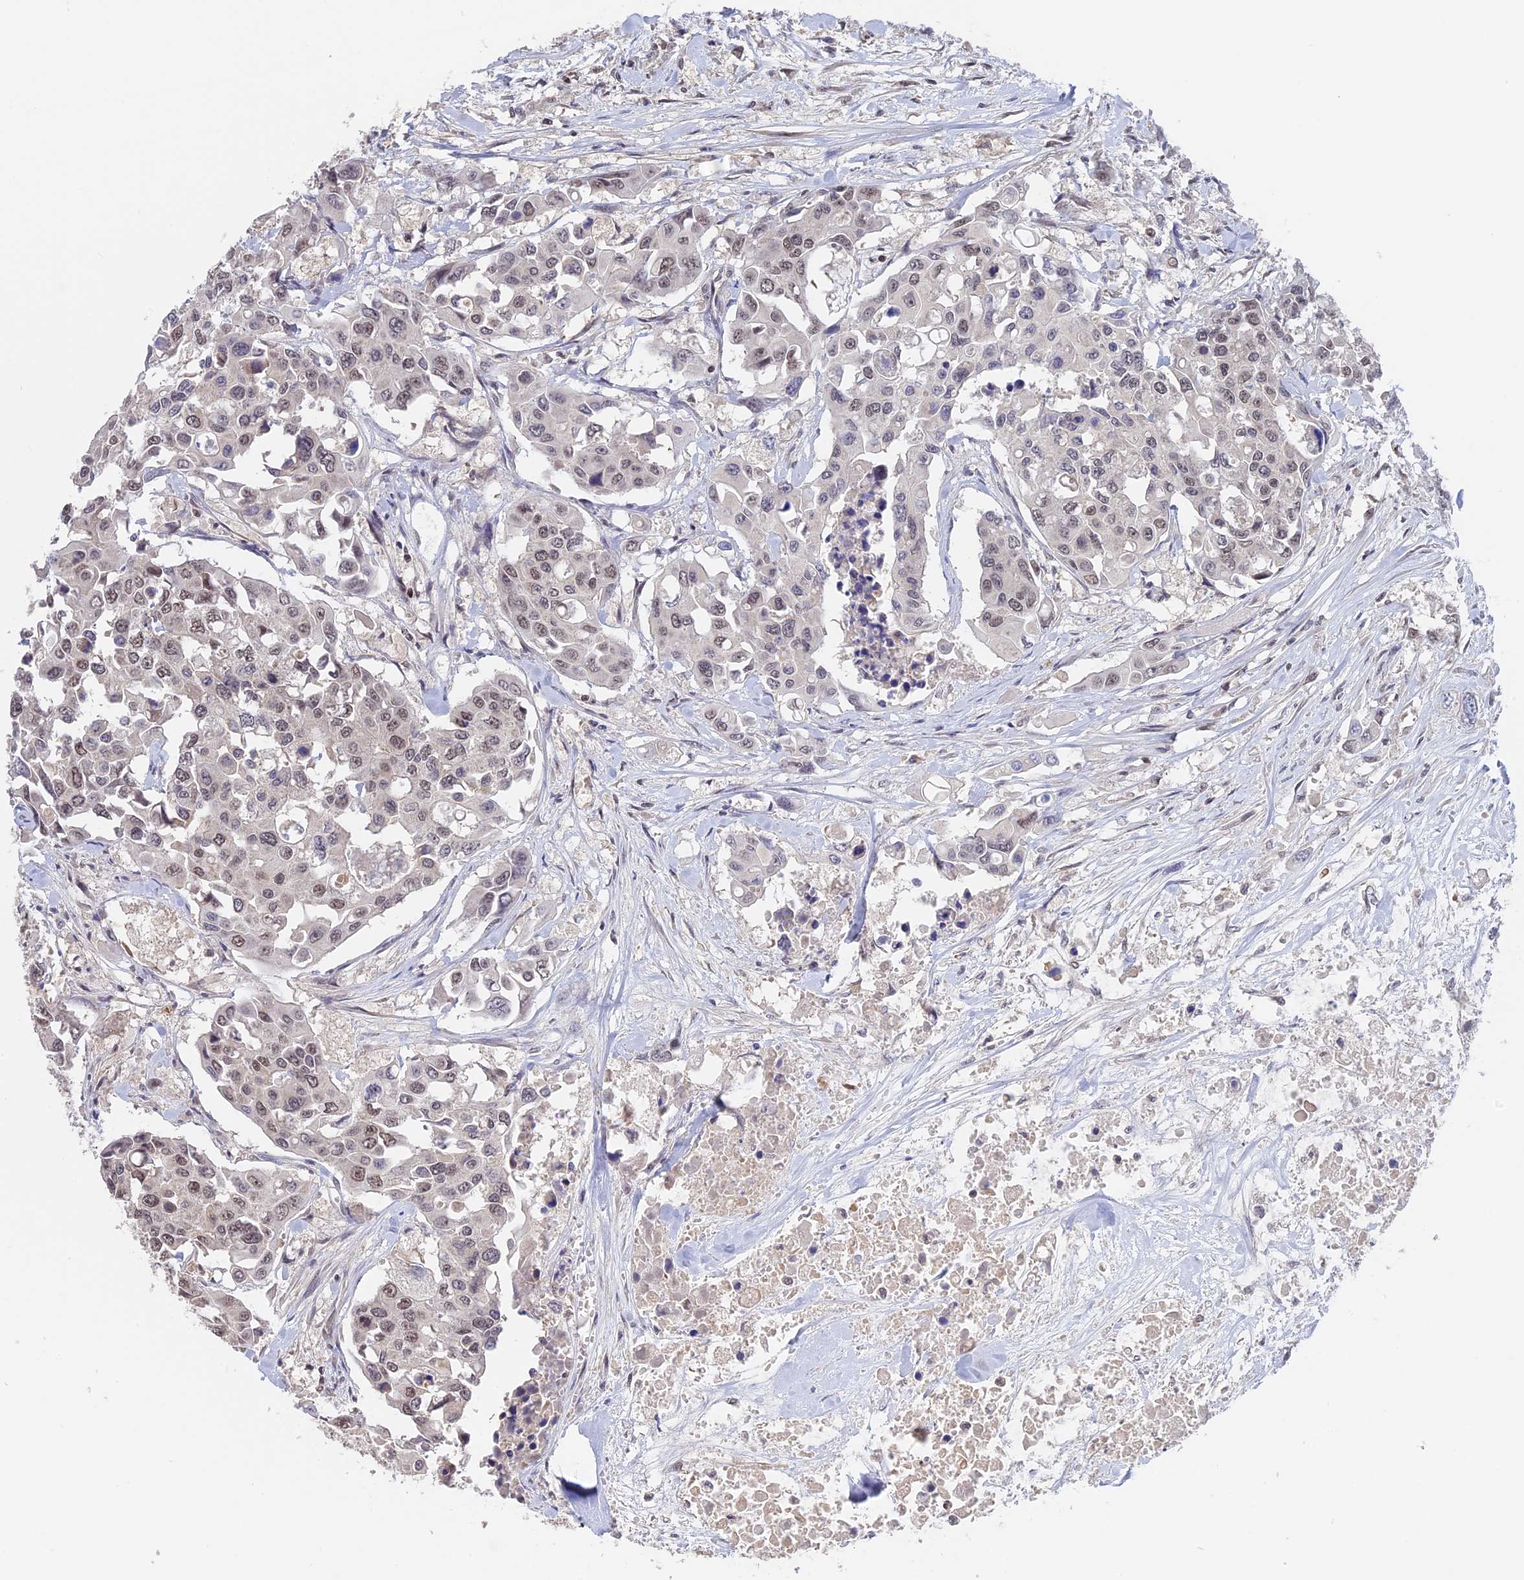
{"staining": {"intensity": "weak", "quantity": "25%-75%", "location": "nuclear"}, "tissue": "colorectal cancer", "cell_type": "Tumor cells", "image_type": "cancer", "snomed": [{"axis": "morphology", "description": "Adenocarcinoma, NOS"}, {"axis": "topography", "description": "Colon"}], "caption": "Colorectal adenocarcinoma stained with a protein marker displays weak staining in tumor cells.", "gene": "RFC5", "patient": {"sex": "male", "age": 77}}